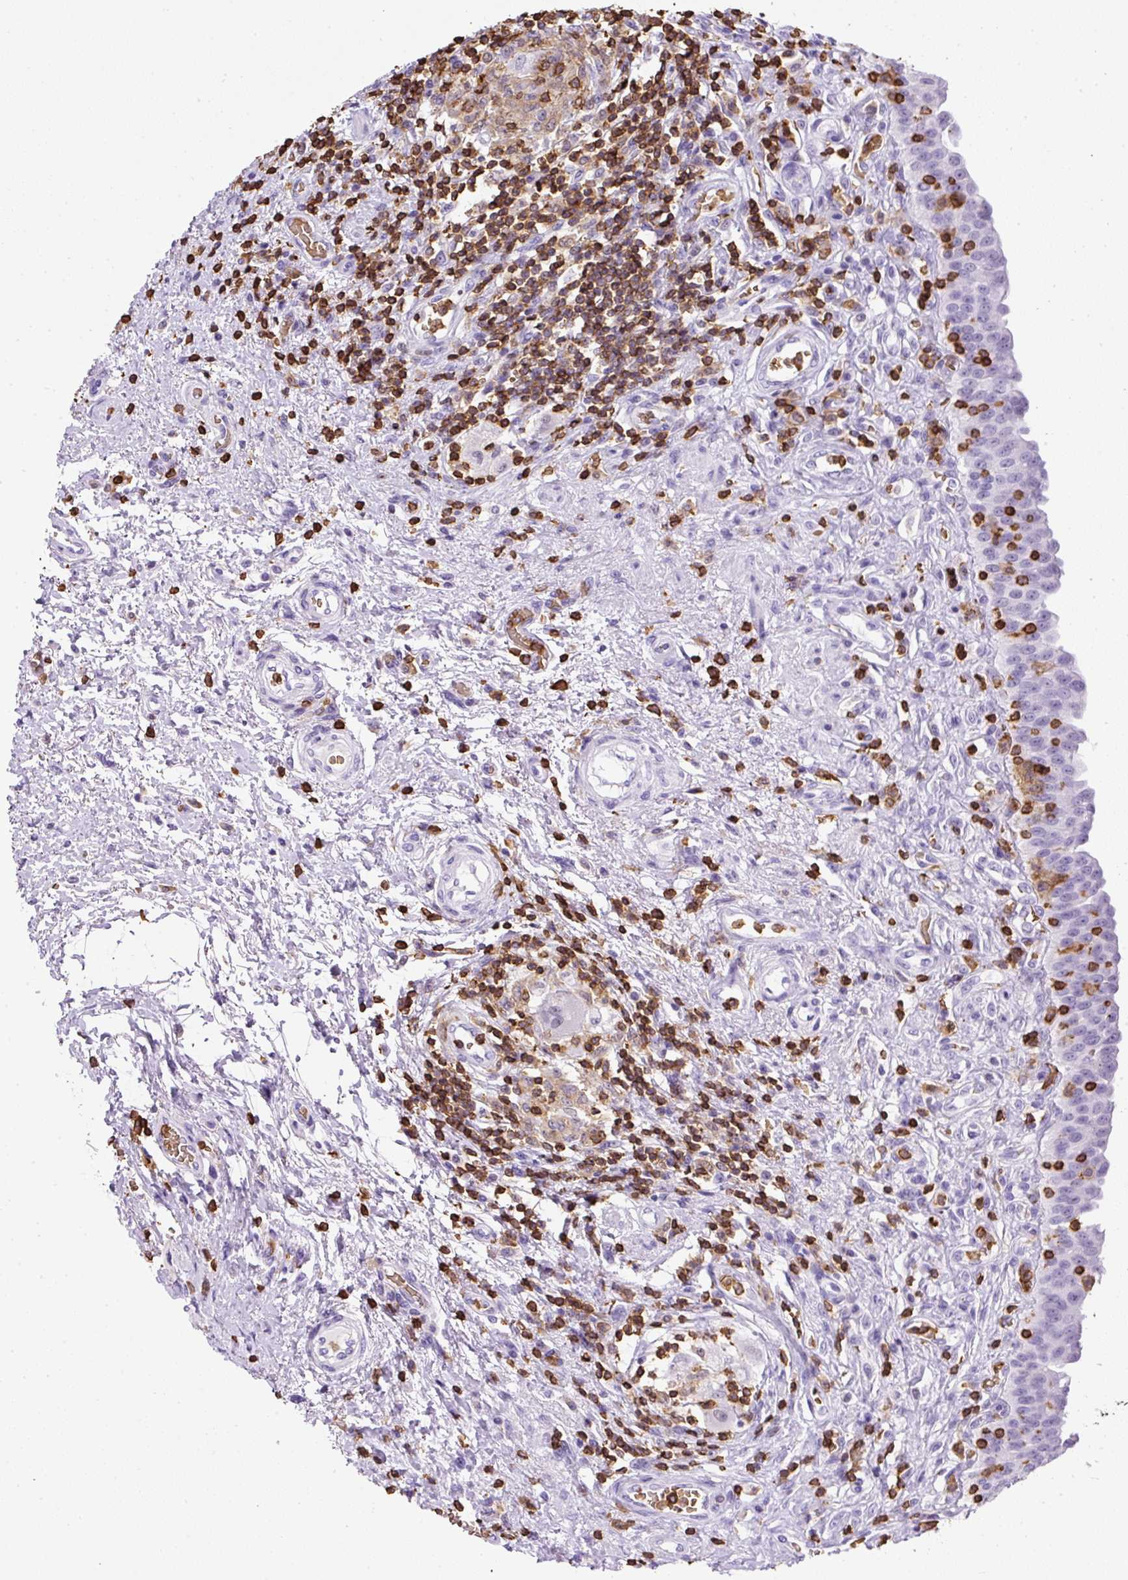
{"staining": {"intensity": "negative", "quantity": "none", "location": "none"}, "tissue": "urinary bladder", "cell_type": "Urothelial cells", "image_type": "normal", "snomed": [{"axis": "morphology", "description": "Normal tissue, NOS"}, {"axis": "topography", "description": "Urinary bladder"}], "caption": "High power microscopy micrograph of an immunohistochemistry (IHC) image of normal urinary bladder, revealing no significant positivity in urothelial cells. Nuclei are stained in blue.", "gene": "FAM228B", "patient": {"sex": "male", "age": 71}}